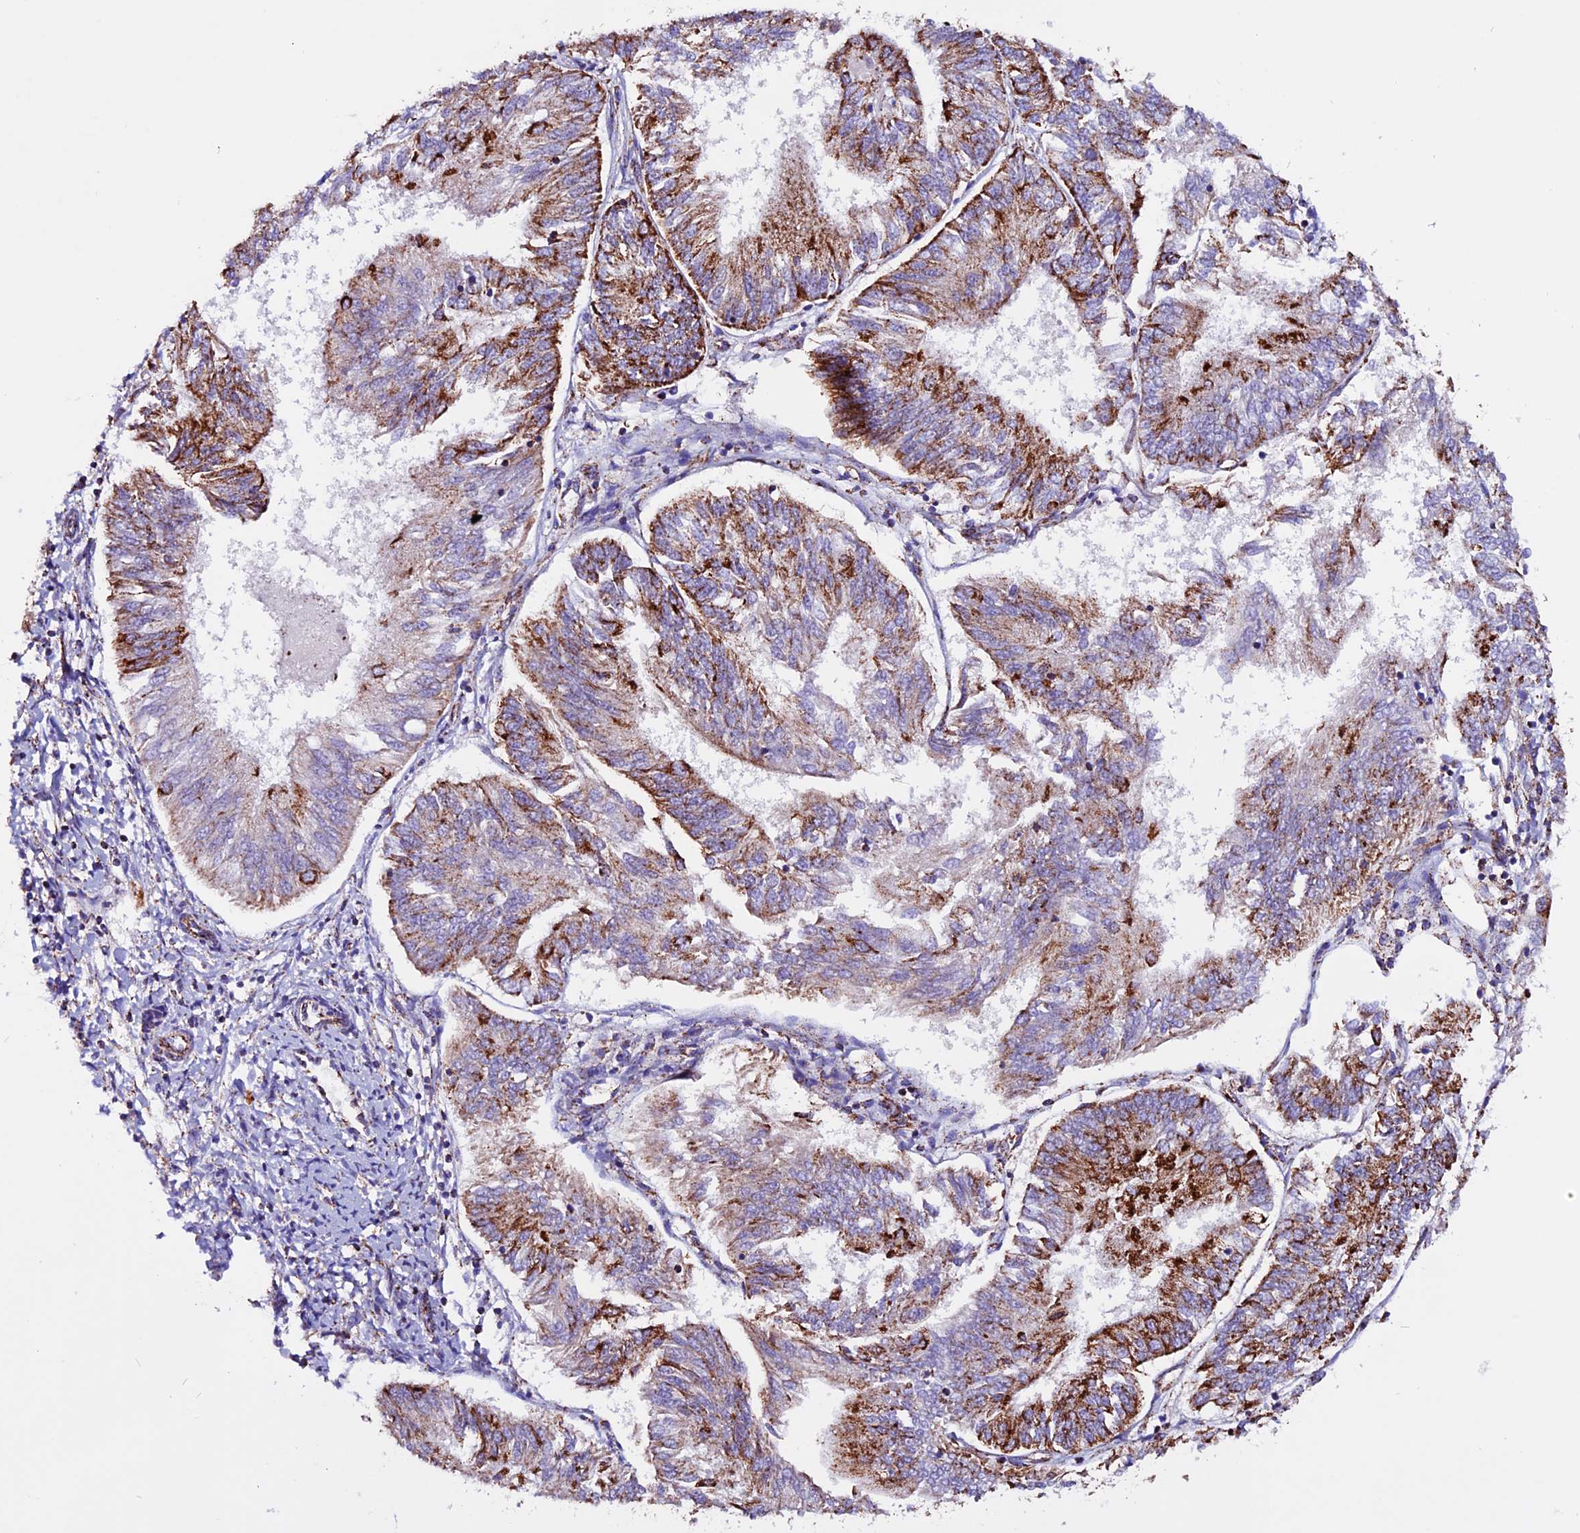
{"staining": {"intensity": "strong", "quantity": "25%-75%", "location": "cytoplasmic/membranous"}, "tissue": "endometrial cancer", "cell_type": "Tumor cells", "image_type": "cancer", "snomed": [{"axis": "morphology", "description": "Adenocarcinoma, NOS"}, {"axis": "topography", "description": "Endometrium"}], "caption": "Immunohistochemical staining of endometrial cancer (adenocarcinoma) shows high levels of strong cytoplasmic/membranous protein positivity in about 25%-75% of tumor cells.", "gene": "CX3CL1", "patient": {"sex": "female", "age": 58}}